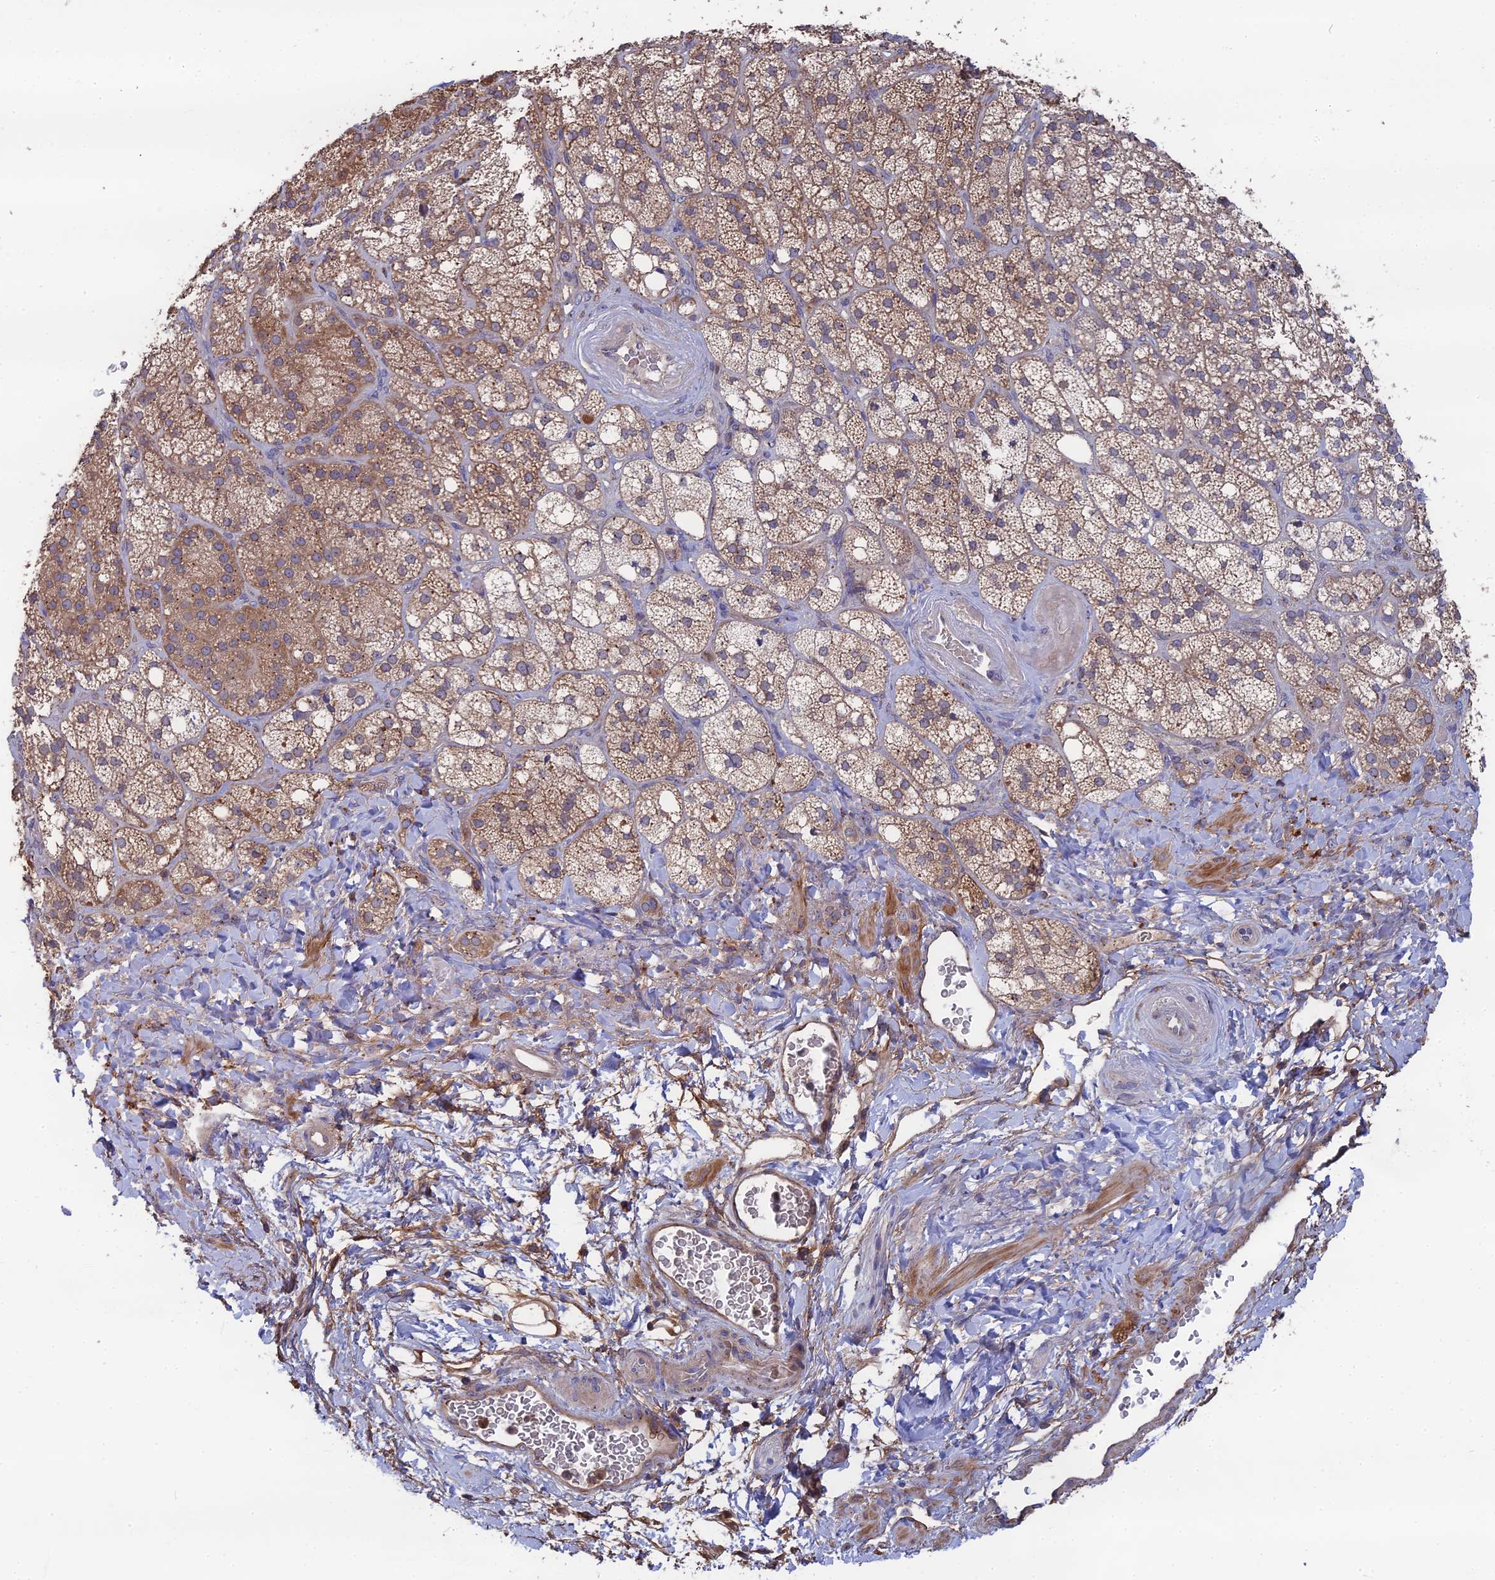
{"staining": {"intensity": "moderate", "quantity": ">75%", "location": "cytoplasmic/membranous"}, "tissue": "adrenal gland", "cell_type": "Glandular cells", "image_type": "normal", "snomed": [{"axis": "morphology", "description": "Normal tissue, NOS"}, {"axis": "topography", "description": "Adrenal gland"}], "caption": "High-power microscopy captured an immunohistochemistry image of benign adrenal gland, revealing moderate cytoplasmic/membranous expression in about >75% of glandular cells. (Stains: DAB (3,3'-diaminobenzidine) in brown, nuclei in blue, Microscopy: brightfield microscopy at high magnification).", "gene": "RPIA", "patient": {"sex": "male", "age": 61}}